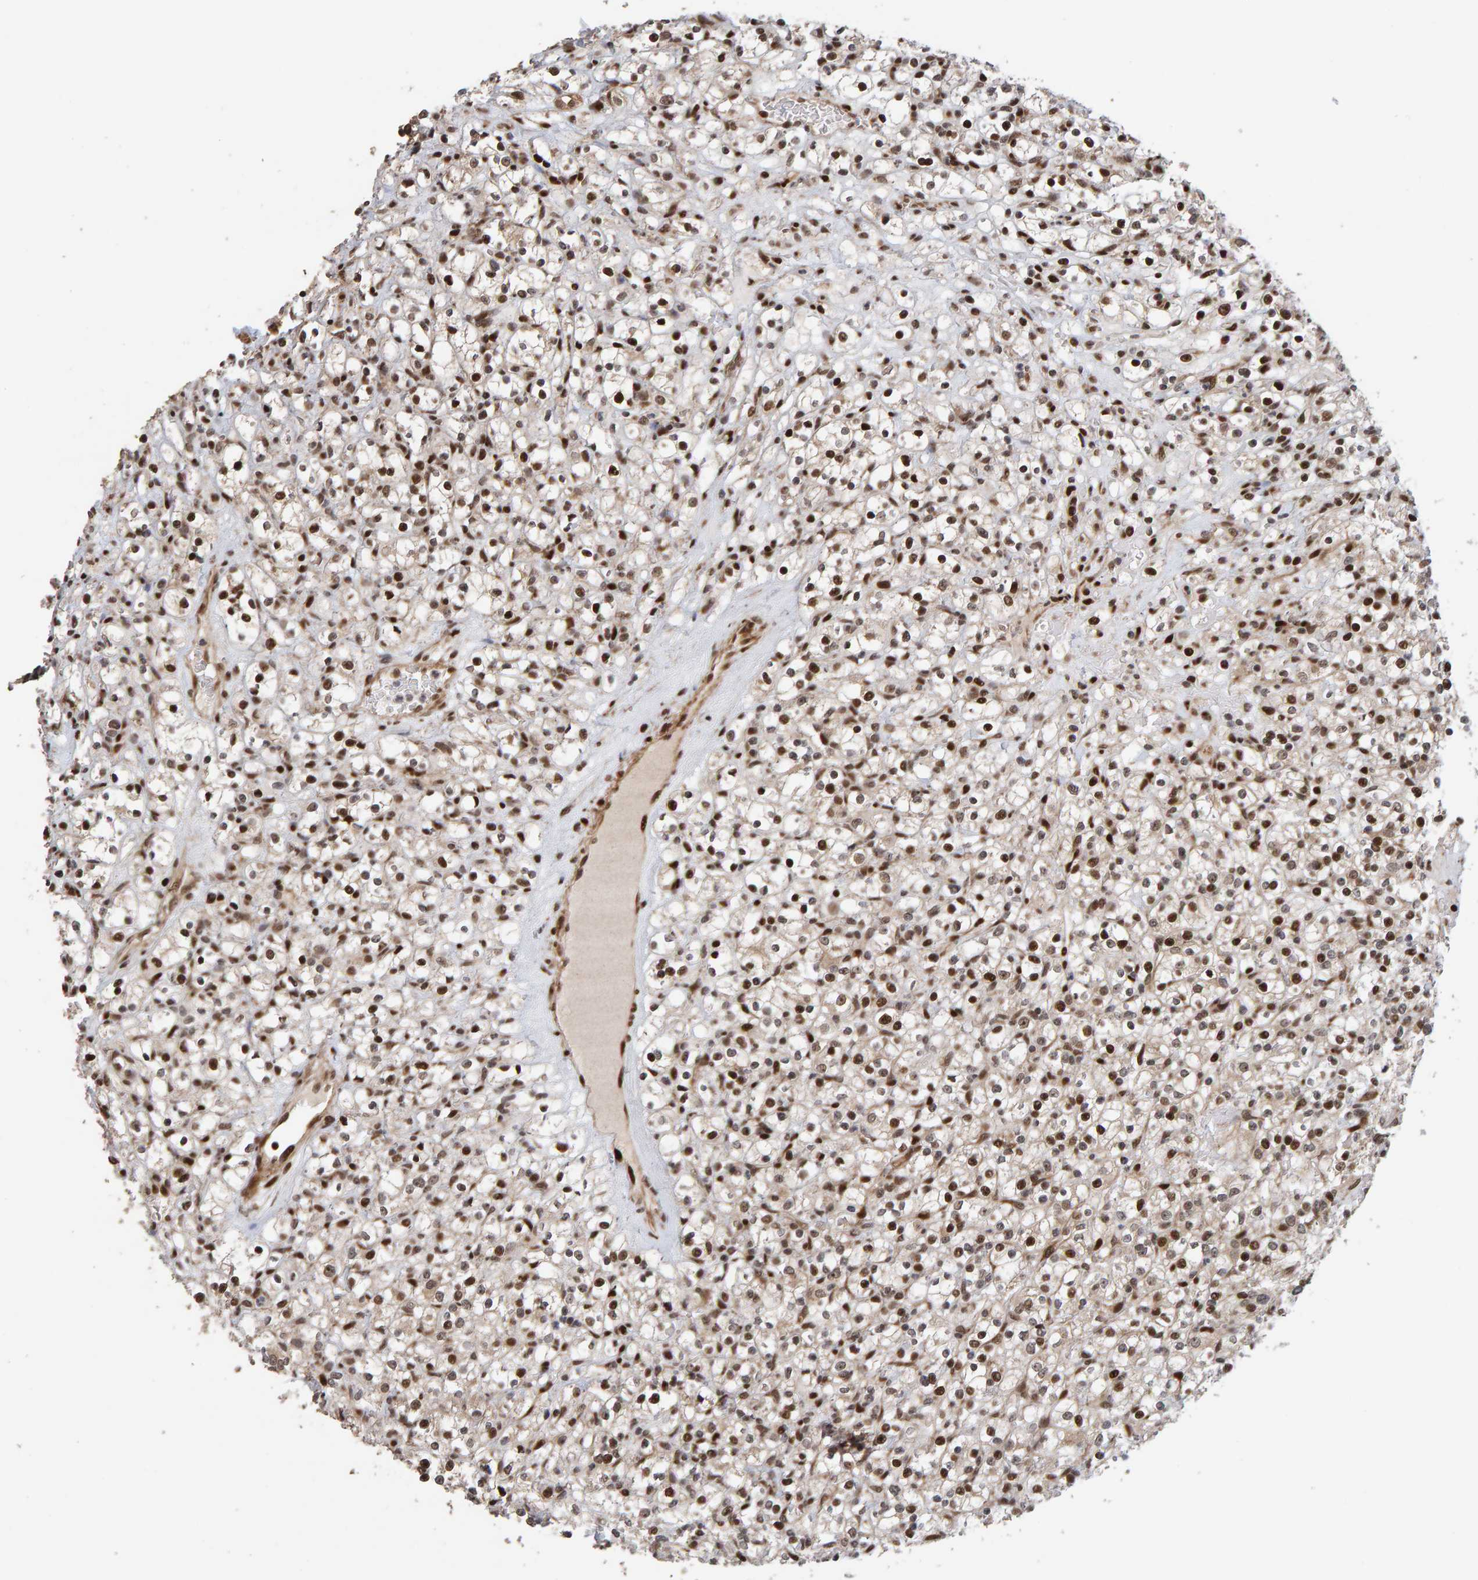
{"staining": {"intensity": "strong", "quantity": ">75%", "location": "nuclear"}, "tissue": "renal cancer", "cell_type": "Tumor cells", "image_type": "cancer", "snomed": [{"axis": "morphology", "description": "Normal tissue, NOS"}, {"axis": "morphology", "description": "Adenocarcinoma, NOS"}, {"axis": "topography", "description": "Kidney"}], "caption": "Protein expression analysis of human renal adenocarcinoma reveals strong nuclear positivity in about >75% of tumor cells. The staining was performed using DAB (3,3'-diaminobenzidine) to visualize the protein expression in brown, while the nuclei were stained in blue with hematoxylin (Magnification: 20x).", "gene": "CHD4", "patient": {"sex": "female", "age": 72}}